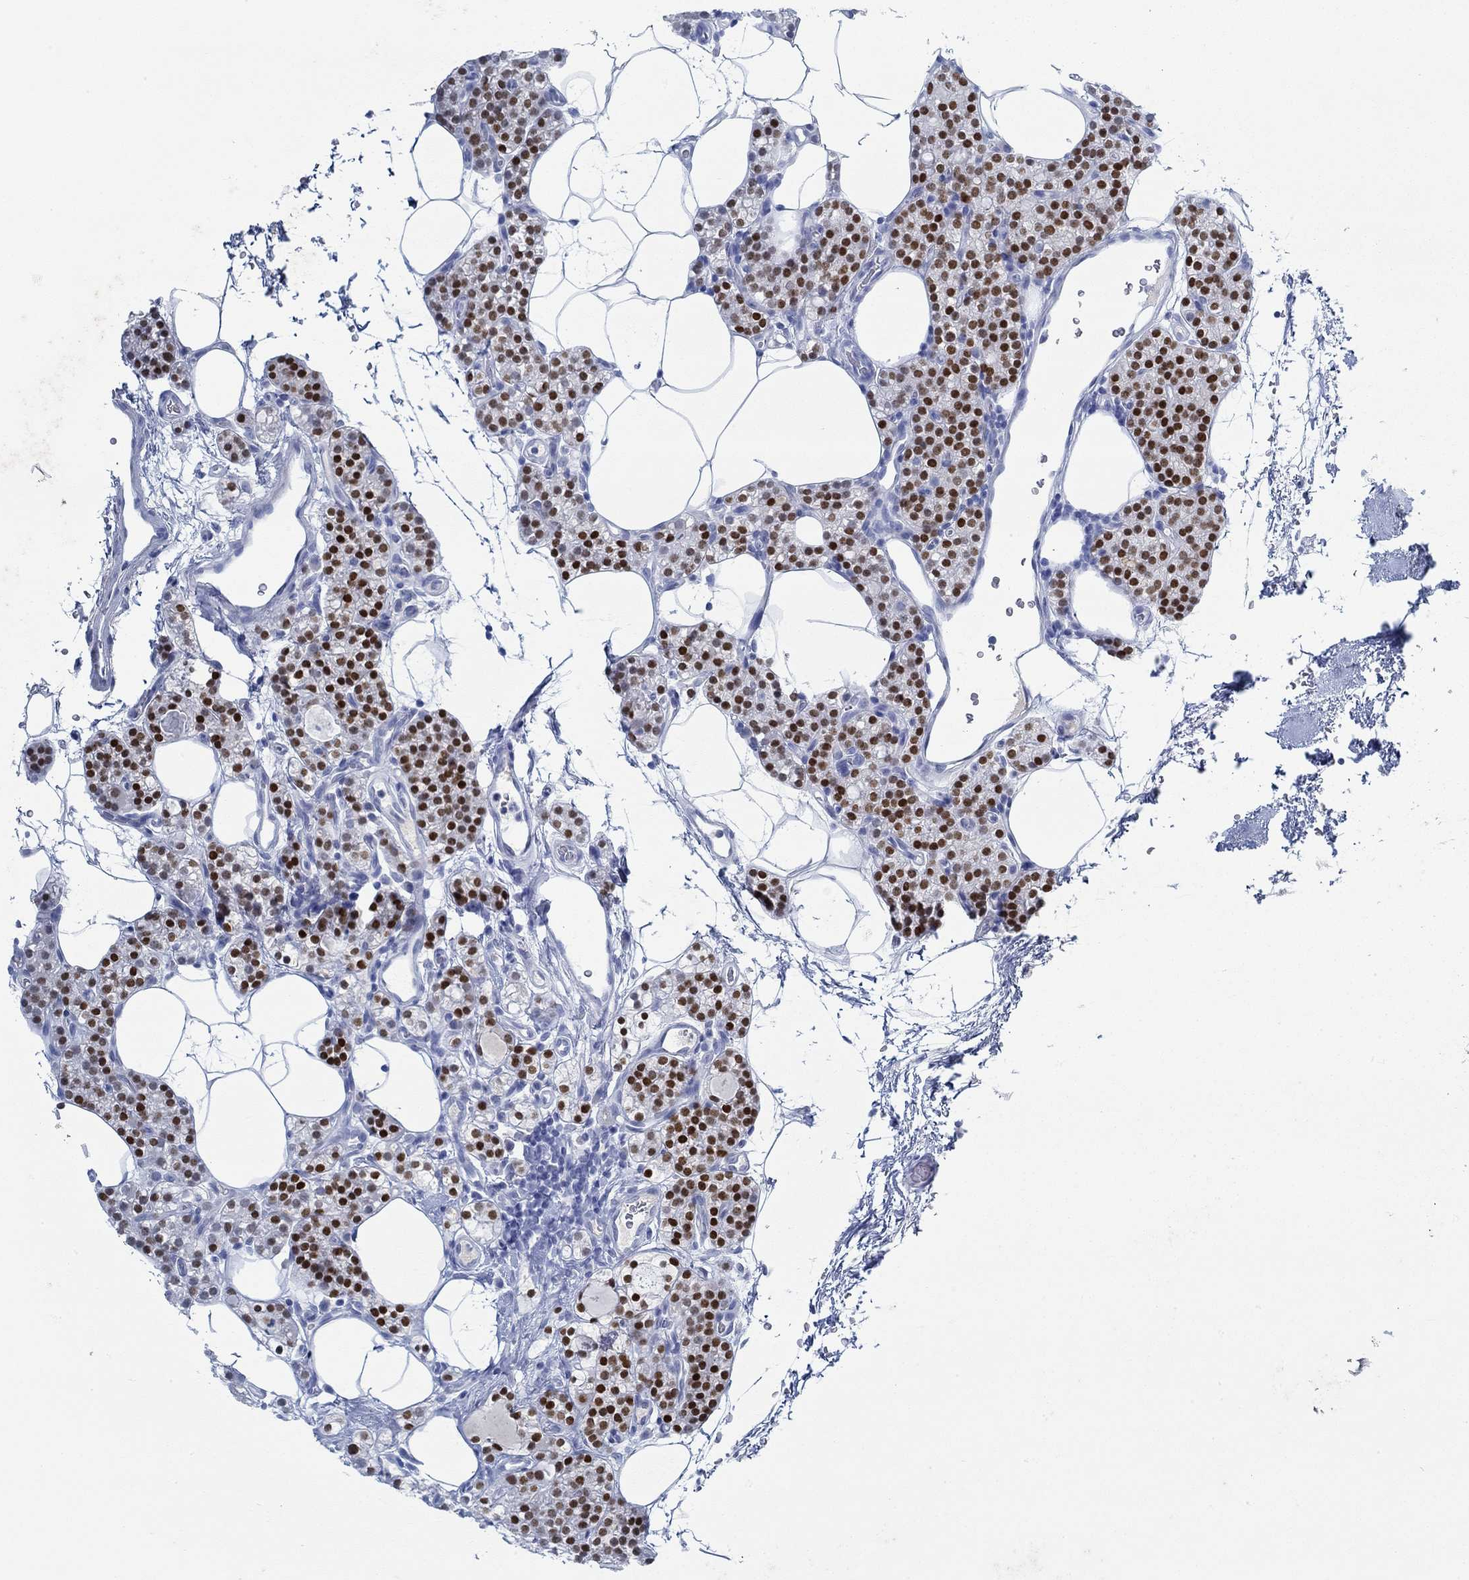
{"staining": {"intensity": "strong", "quantity": "25%-75%", "location": "nuclear"}, "tissue": "parathyroid gland", "cell_type": "Glandular cells", "image_type": "normal", "snomed": [{"axis": "morphology", "description": "Normal tissue, NOS"}, {"axis": "topography", "description": "Parathyroid gland"}], "caption": "Glandular cells reveal strong nuclear positivity in about 25%-75% of cells in normal parathyroid gland.", "gene": "PAX9", "patient": {"sex": "female", "age": 67}}